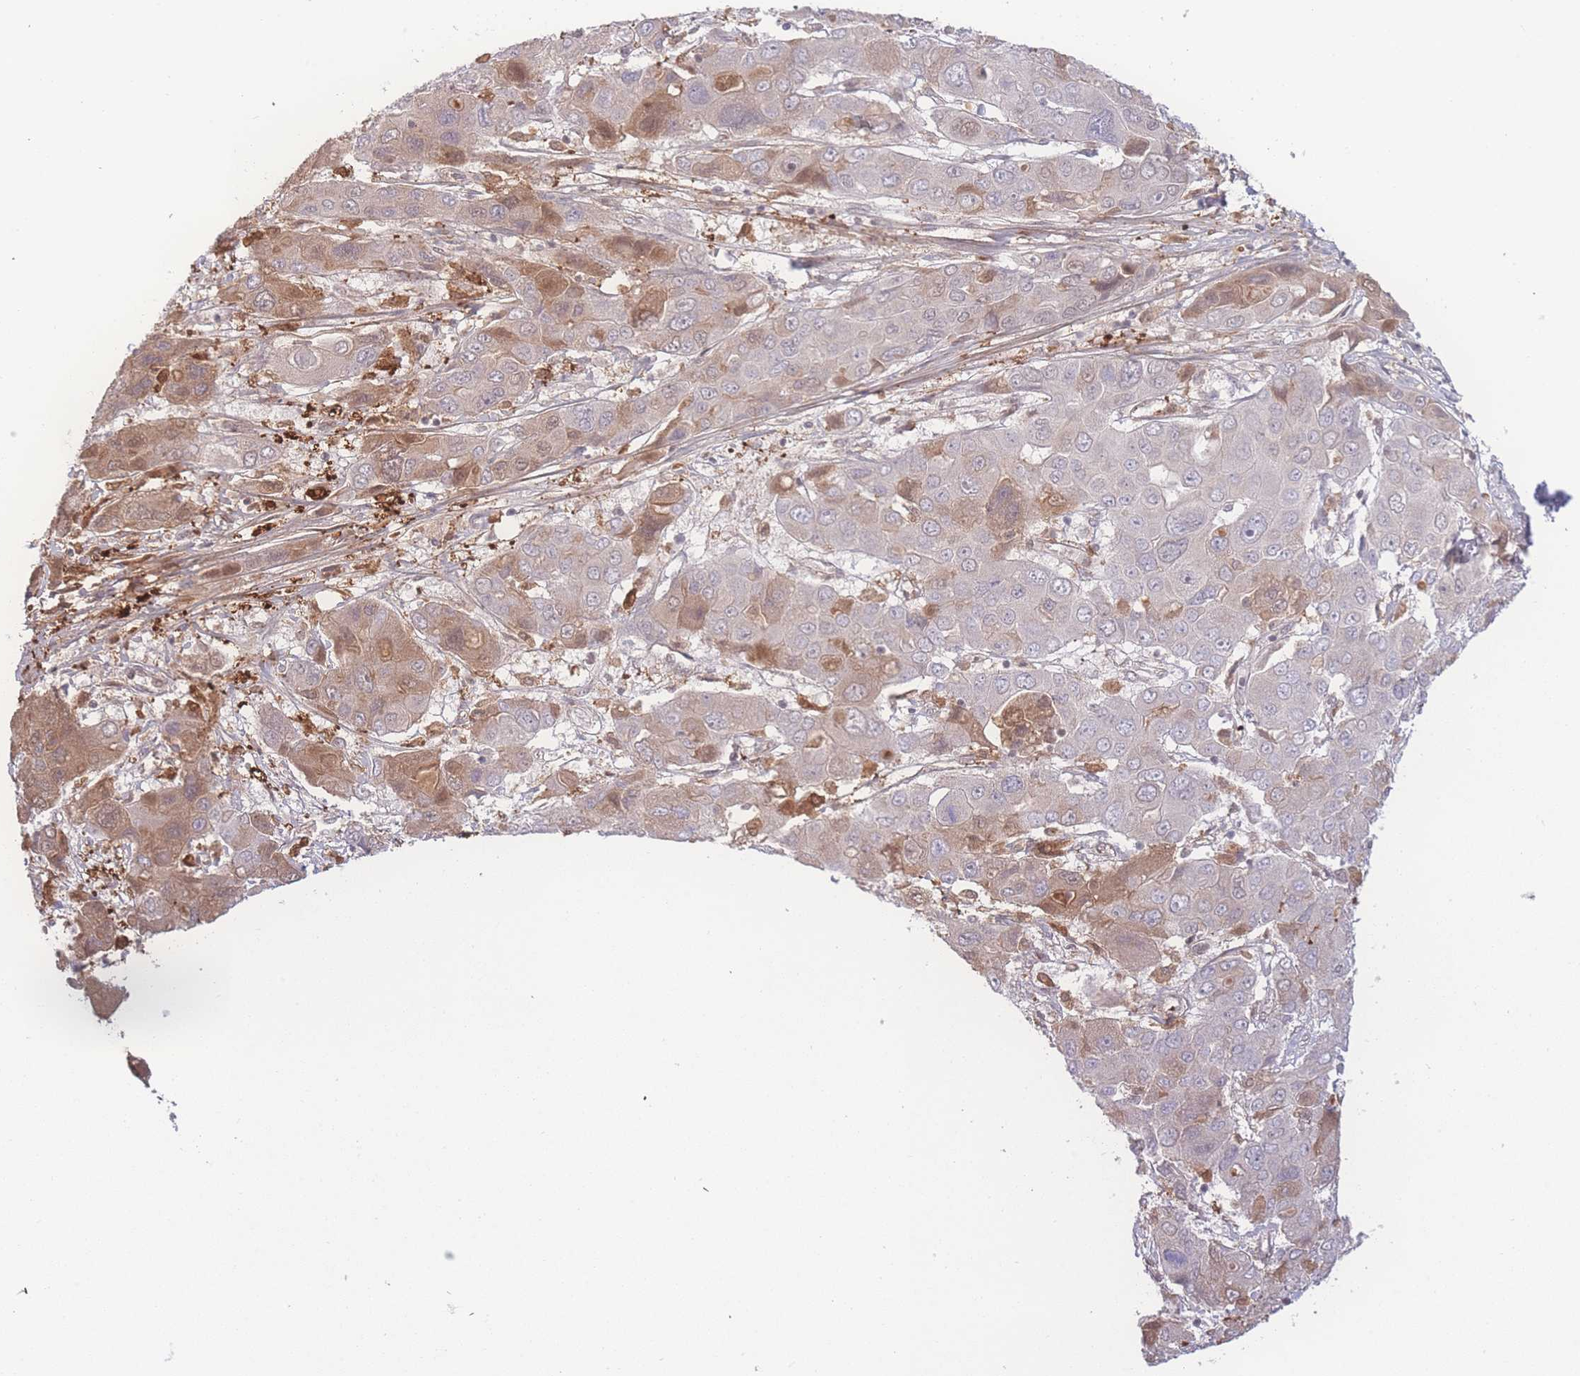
{"staining": {"intensity": "moderate", "quantity": "<25%", "location": "cytoplasmic/membranous"}, "tissue": "liver cancer", "cell_type": "Tumor cells", "image_type": "cancer", "snomed": [{"axis": "morphology", "description": "Cholangiocarcinoma"}, {"axis": "topography", "description": "Liver"}], "caption": "A histopathology image of cholangiocarcinoma (liver) stained for a protein exhibits moderate cytoplasmic/membranous brown staining in tumor cells. (DAB (3,3'-diaminobenzidine) = brown stain, brightfield microscopy at high magnification).", "gene": "RAVER1", "patient": {"sex": "male", "age": 67}}